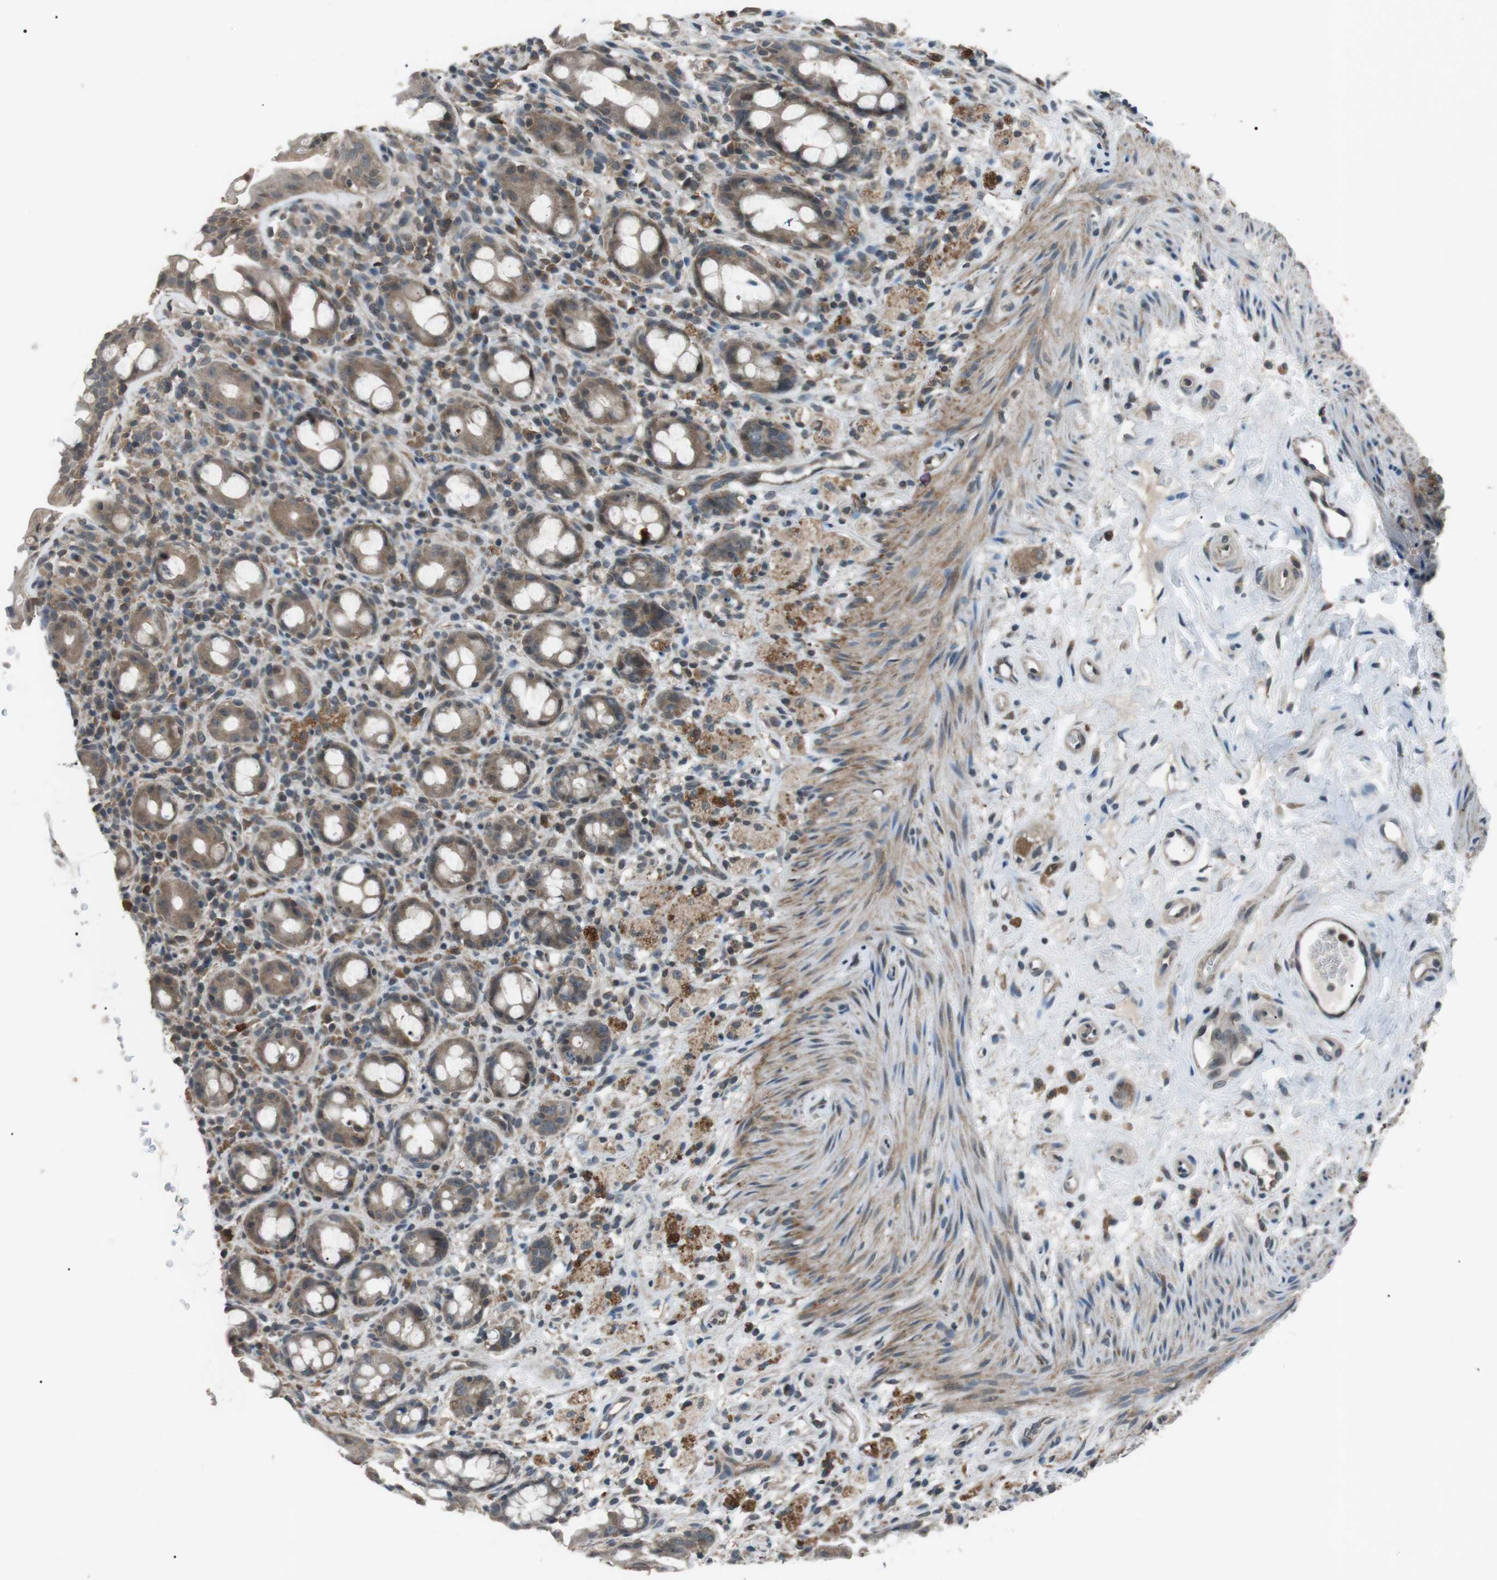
{"staining": {"intensity": "moderate", "quantity": "25%-75%", "location": "cytoplasmic/membranous"}, "tissue": "rectum", "cell_type": "Glandular cells", "image_type": "normal", "snomed": [{"axis": "morphology", "description": "Normal tissue, NOS"}, {"axis": "topography", "description": "Rectum"}], "caption": "Immunohistochemistry histopathology image of normal rectum: rectum stained using immunohistochemistry reveals medium levels of moderate protein expression localized specifically in the cytoplasmic/membranous of glandular cells, appearing as a cytoplasmic/membranous brown color.", "gene": "NEK7", "patient": {"sex": "male", "age": 44}}